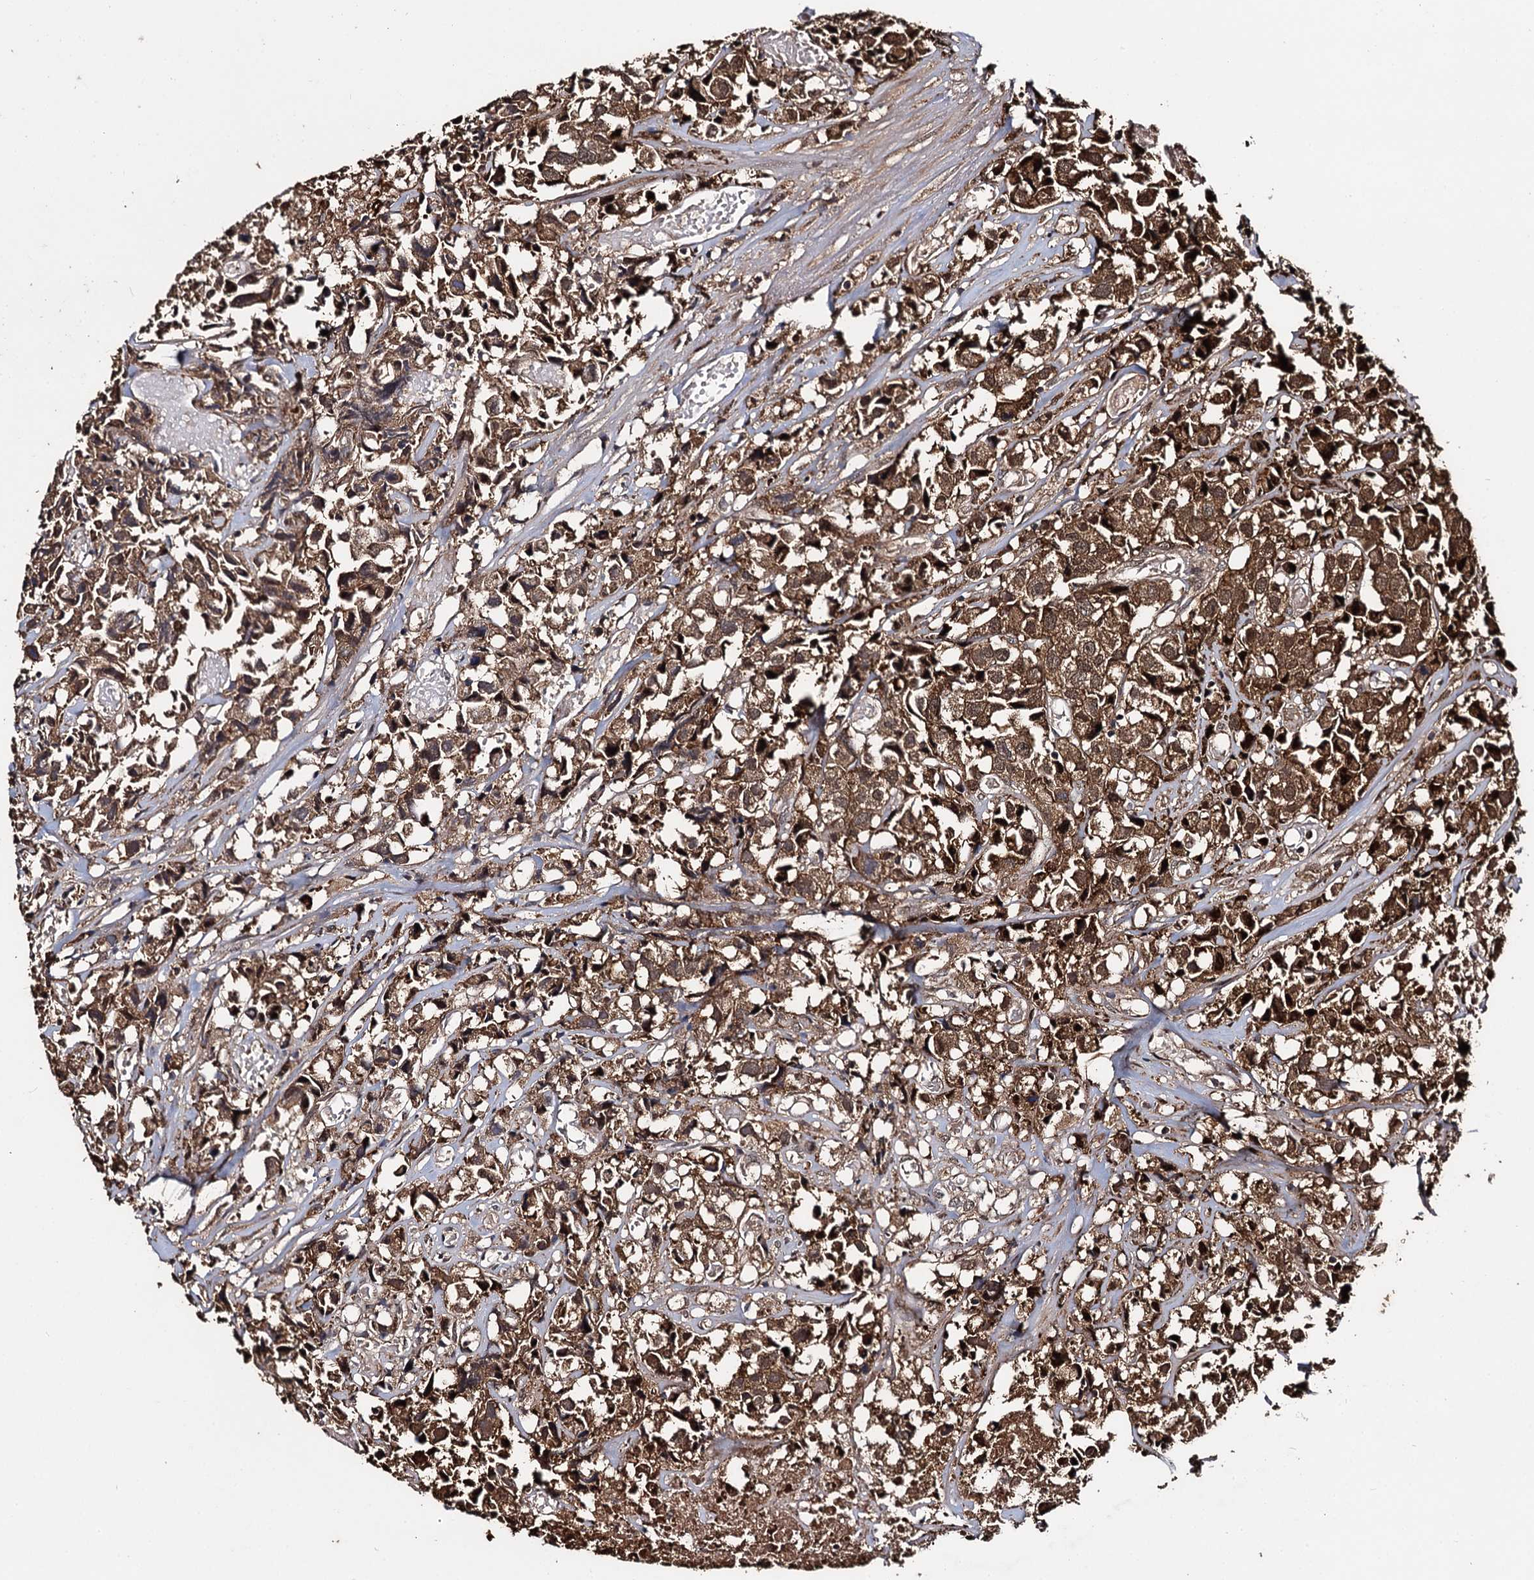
{"staining": {"intensity": "moderate", "quantity": ">75%", "location": "cytoplasmic/membranous"}, "tissue": "urothelial cancer", "cell_type": "Tumor cells", "image_type": "cancer", "snomed": [{"axis": "morphology", "description": "Urothelial carcinoma, High grade"}, {"axis": "topography", "description": "Urinary bladder"}], "caption": "Urothelial cancer tissue demonstrates moderate cytoplasmic/membranous positivity in about >75% of tumor cells, visualized by immunohistochemistry.", "gene": "SLC46A3", "patient": {"sex": "female", "age": 75}}